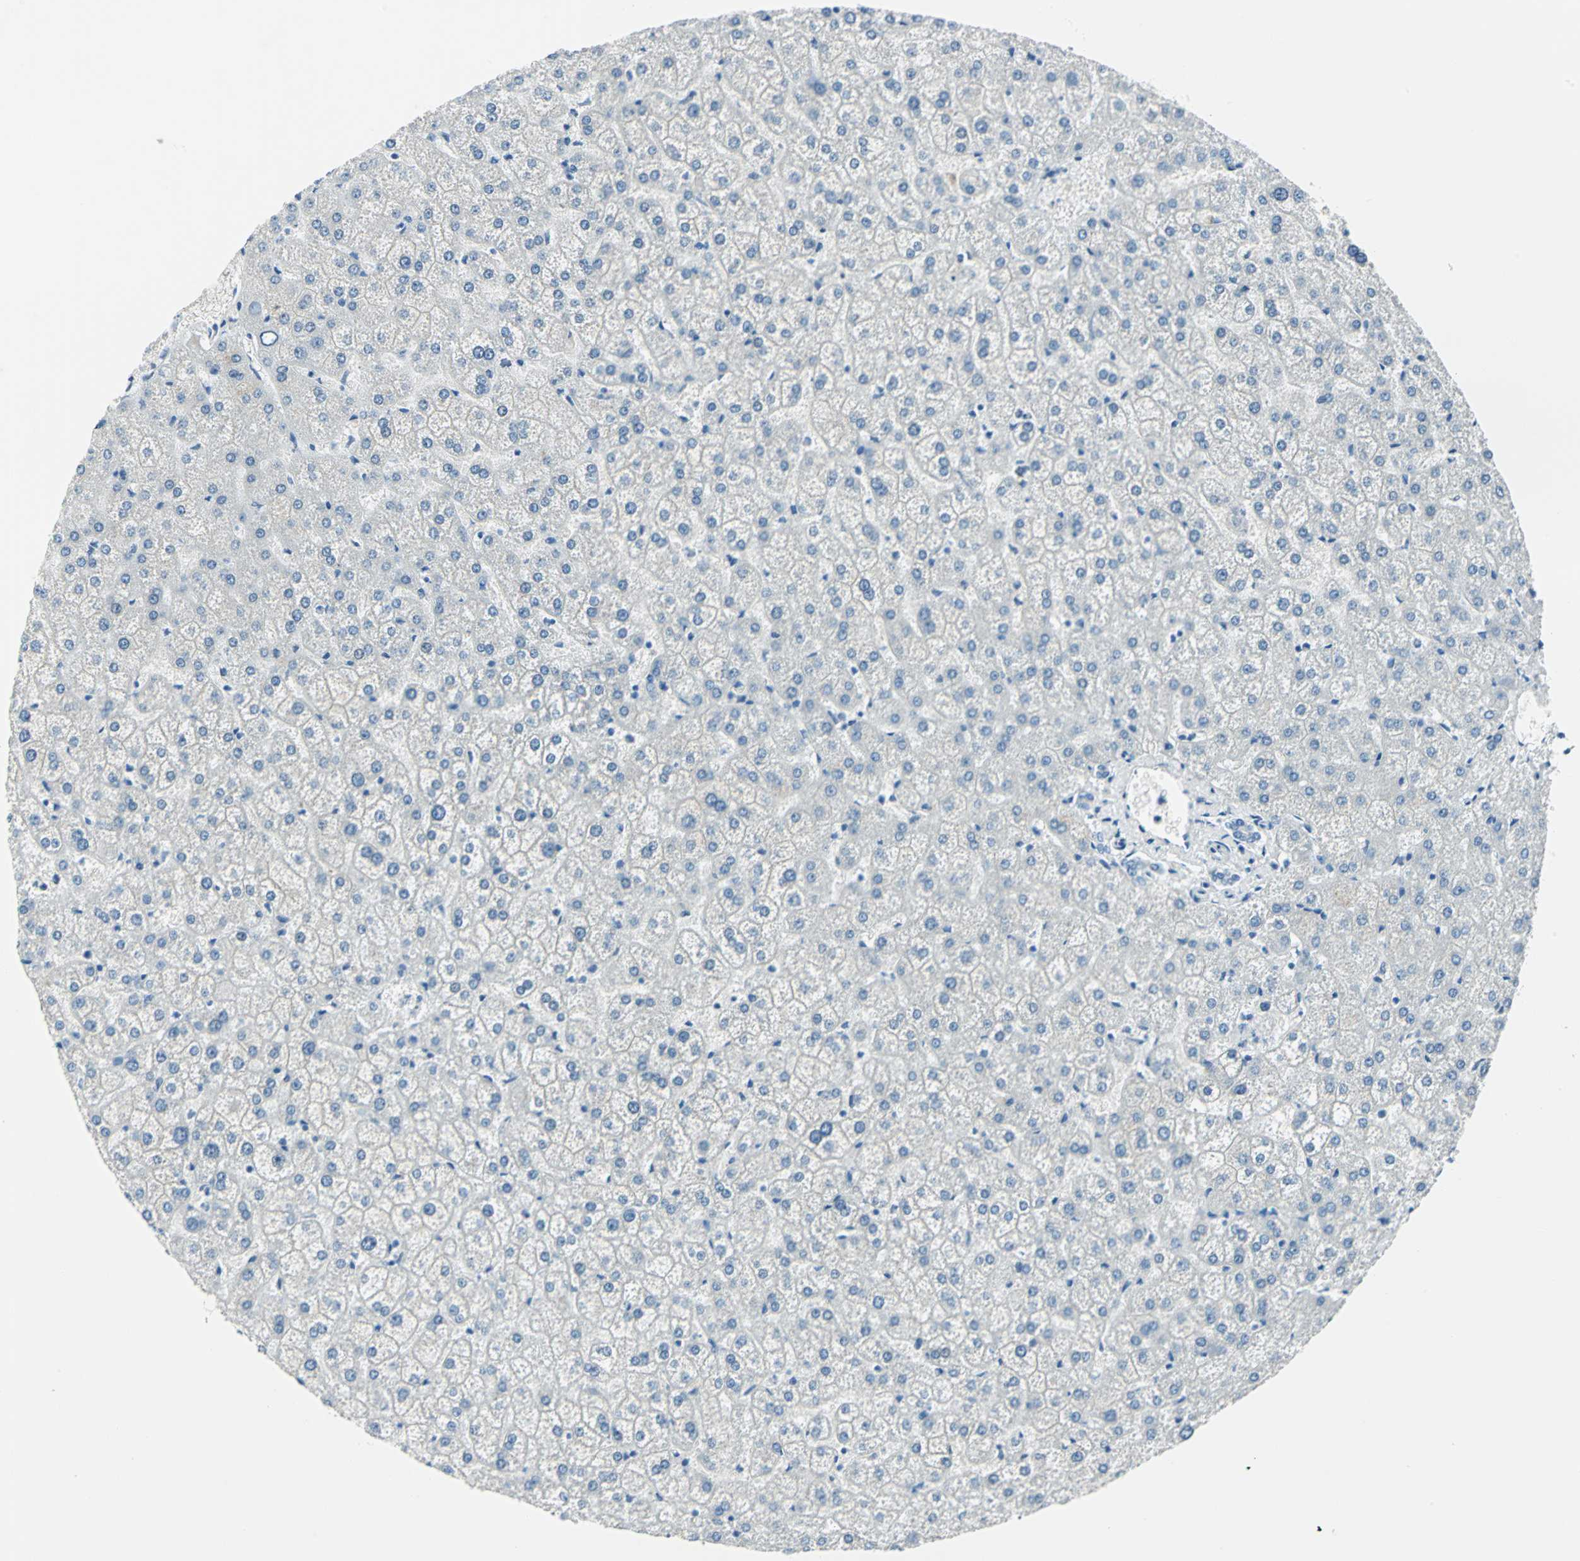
{"staining": {"intensity": "negative", "quantity": "none", "location": "none"}, "tissue": "liver", "cell_type": "Cholangiocytes", "image_type": "normal", "snomed": [{"axis": "morphology", "description": "Normal tissue, NOS"}, {"axis": "topography", "description": "Liver"}], "caption": "A micrograph of liver stained for a protein demonstrates no brown staining in cholangiocytes.", "gene": "AKR1A1", "patient": {"sex": "female", "age": 32}}